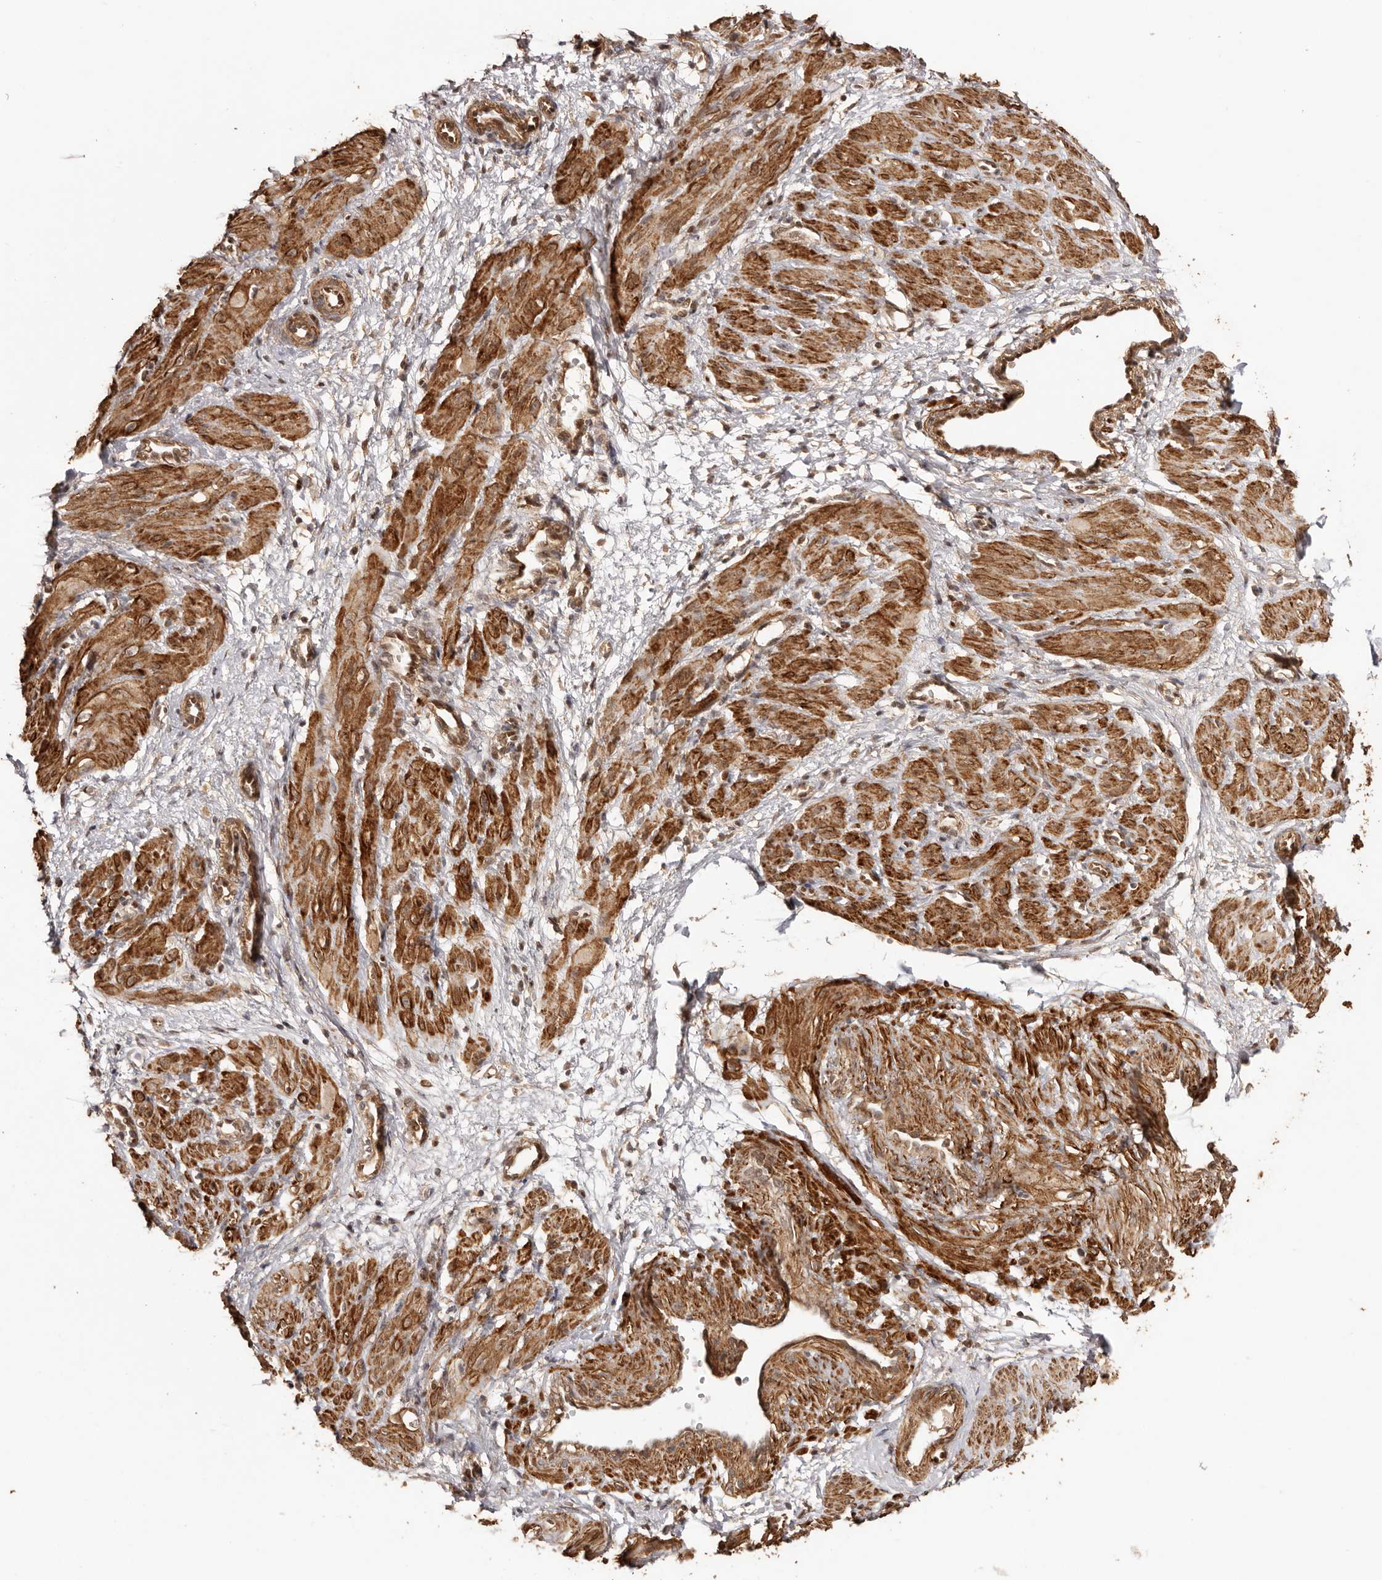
{"staining": {"intensity": "strong", "quantity": ">75%", "location": "cytoplasmic/membranous"}, "tissue": "smooth muscle", "cell_type": "Smooth muscle cells", "image_type": "normal", "snomed": [{"axis": "morphology", "description": "Normal tissue, NOS"}, {"axis": "topography", "description": "Endometrium"}], "caption": "DAB immunohistochemical staining of unremarkable human smooth muscle demonstrates strong cytoplasmic/membranous protein expression in about >75% of smooth muscle cells. (brown staining indicates protein expression, while blue staining denotes nuclei).", "gene": "UBR2", "patient": {"sex": "female", "age": 33}}